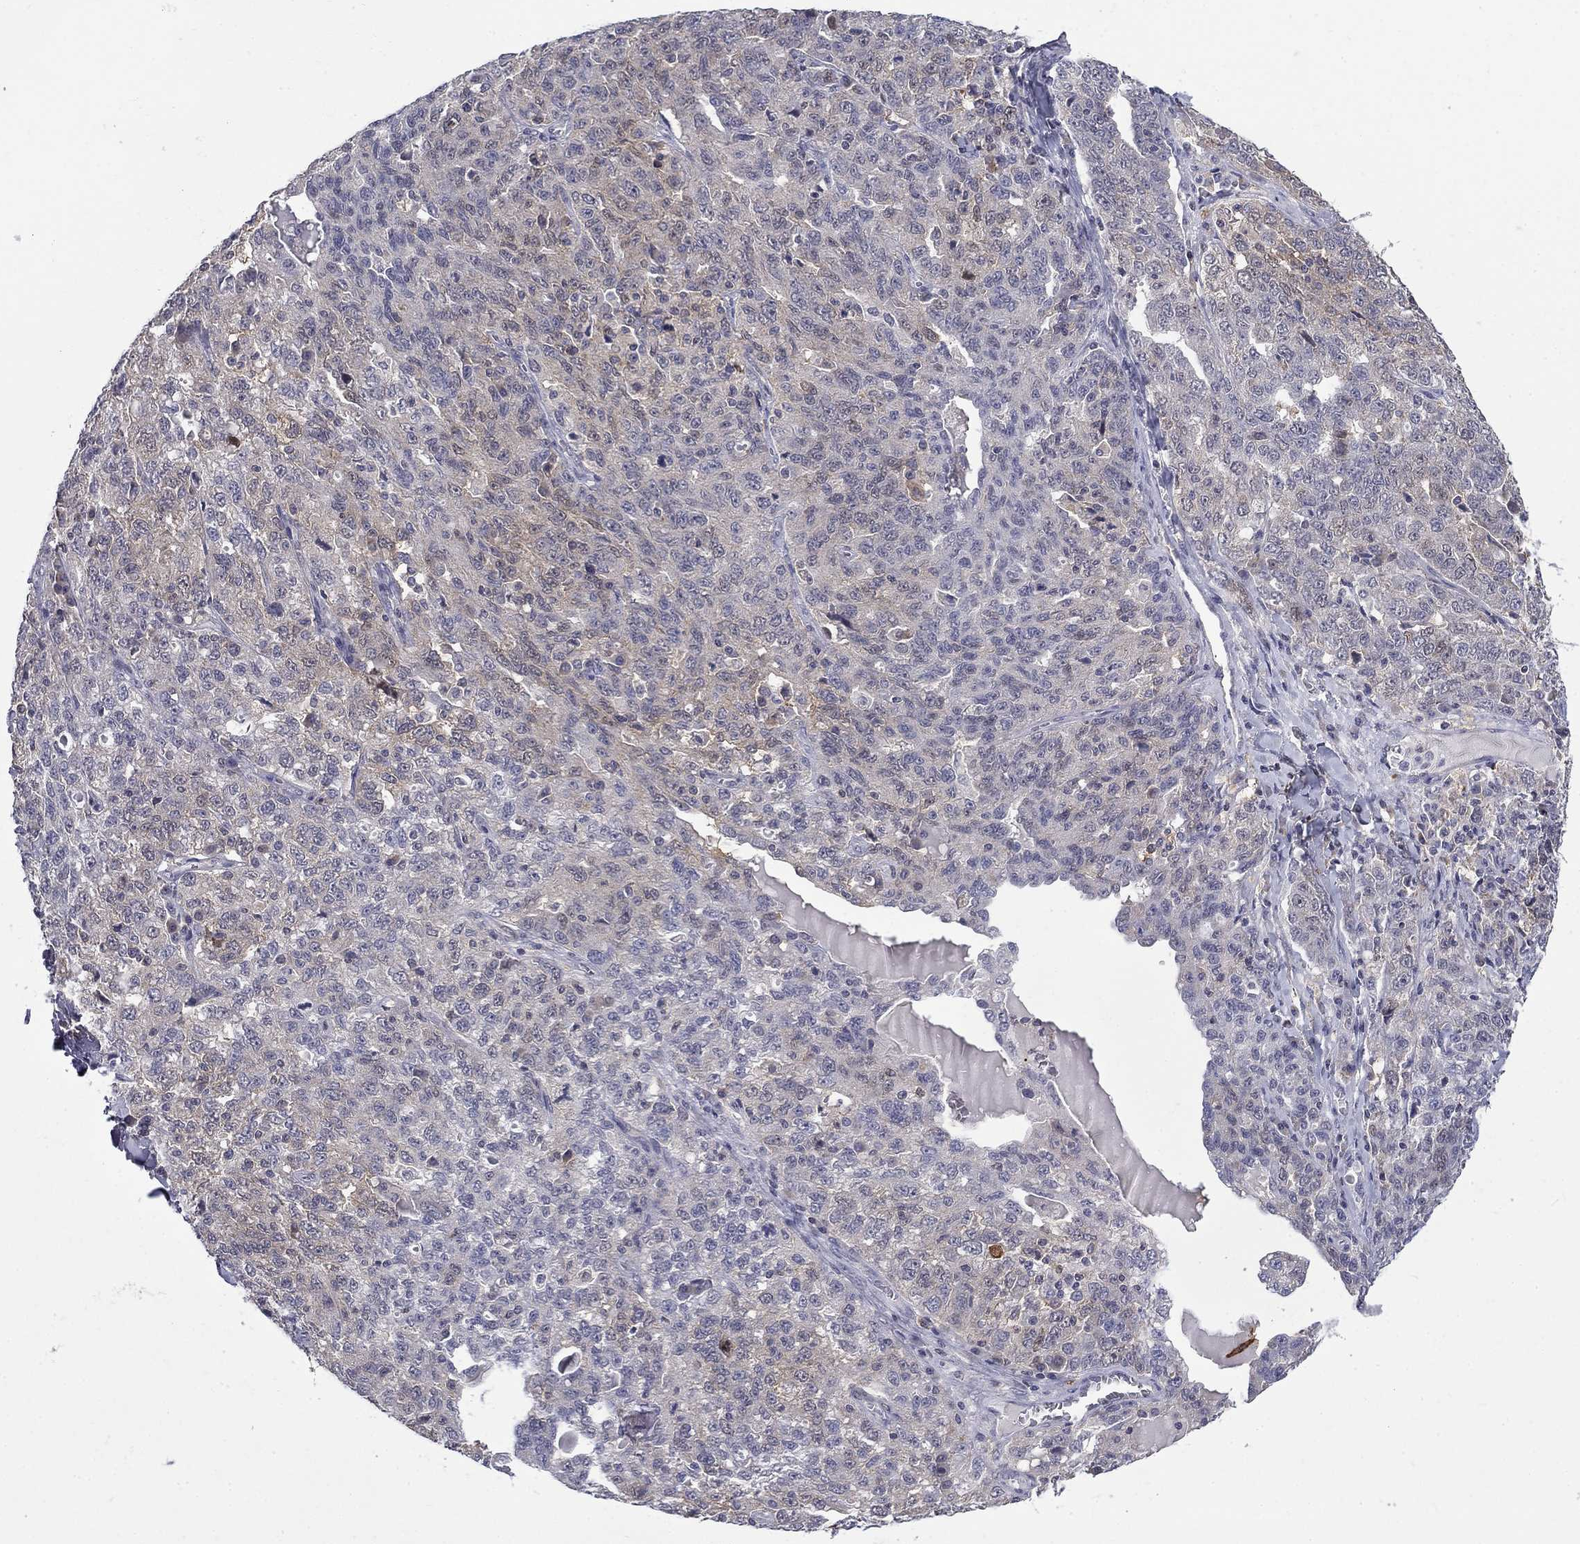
{"staining": {"intensity": "strong", "quantity": "<25%", "location": "cytoplasmic/membranous"}, "tissue": "ovarian cancer", "cell_type": "Tumor cells", "image_type": "cancer", "snomed": [{"axis": "morphology", "description": "Cystadenocarcinoma, serous, NOS"}, {"axis": "topography", "description": "Ovary"}], "caption": "There is medium levels of strong cytoplasmic/membranous expression in tumor cells of ovarian cancer, as demonstrated by immunohistochemical staining (brown color).", "gene": "PCBP3", "patient": {"sex": "female", "age": 71}}